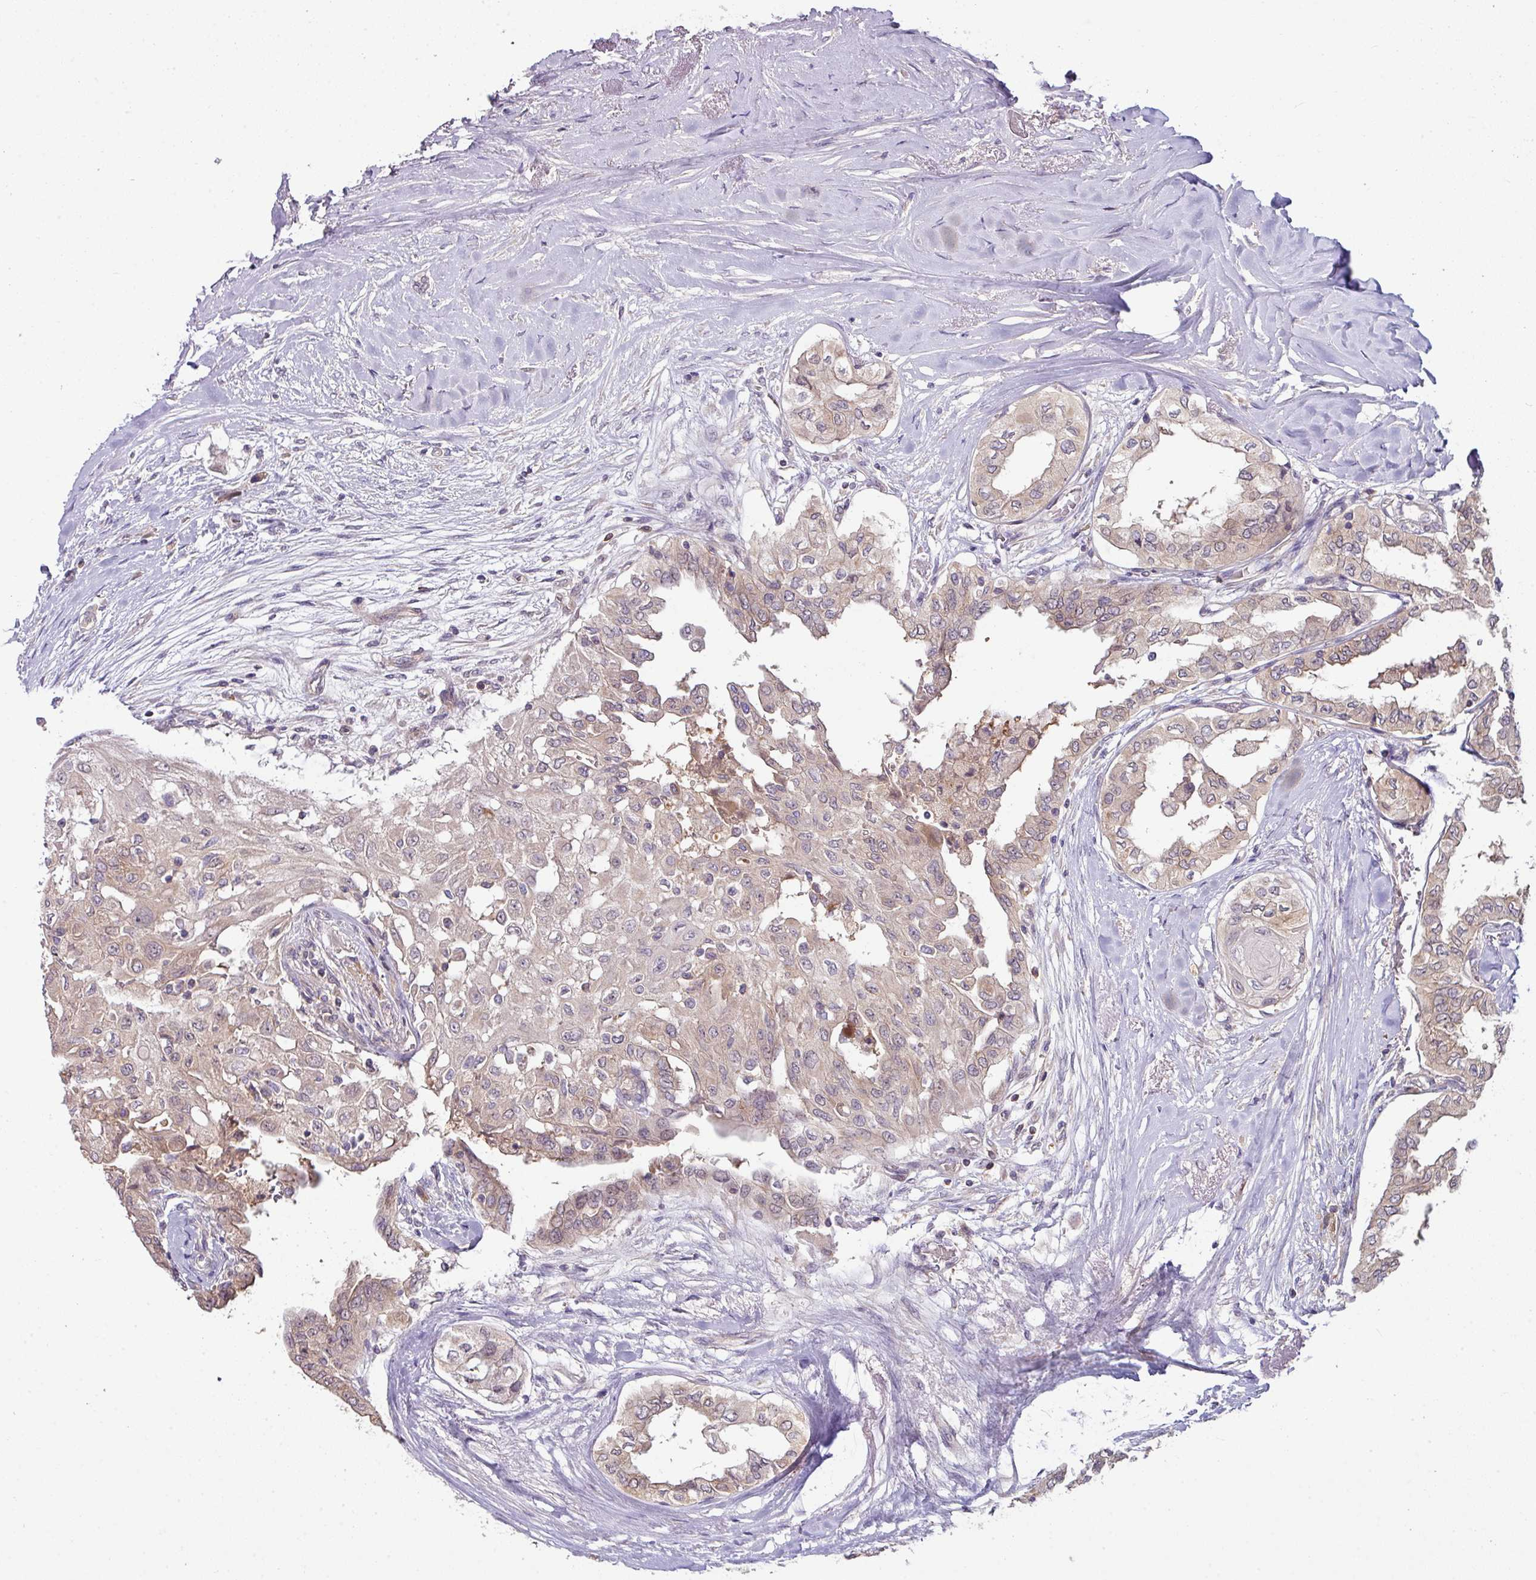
{"staining": {"intensity": "weak", "quantity": "25%-75%", "location": "cytoplasmic/membranous"}, "tissue": "thyroid cancer", "cell_type": "Tumor cells", "image_type": "cancer", "snomed": [{"axis": "morphology", "description": "Papillary adenocarcinoma, NOS"}, {"axis": "topography", "description": "Thyroid gland"}], "caption": "Weak cytoplasmic/membranous expression is present in approximately 25%-75% of tumor cells in thyroid cancer (papillary adenocarcinoma).", "gene": "SLAMF6", "patient": {"sex": "female", "age": 59}}